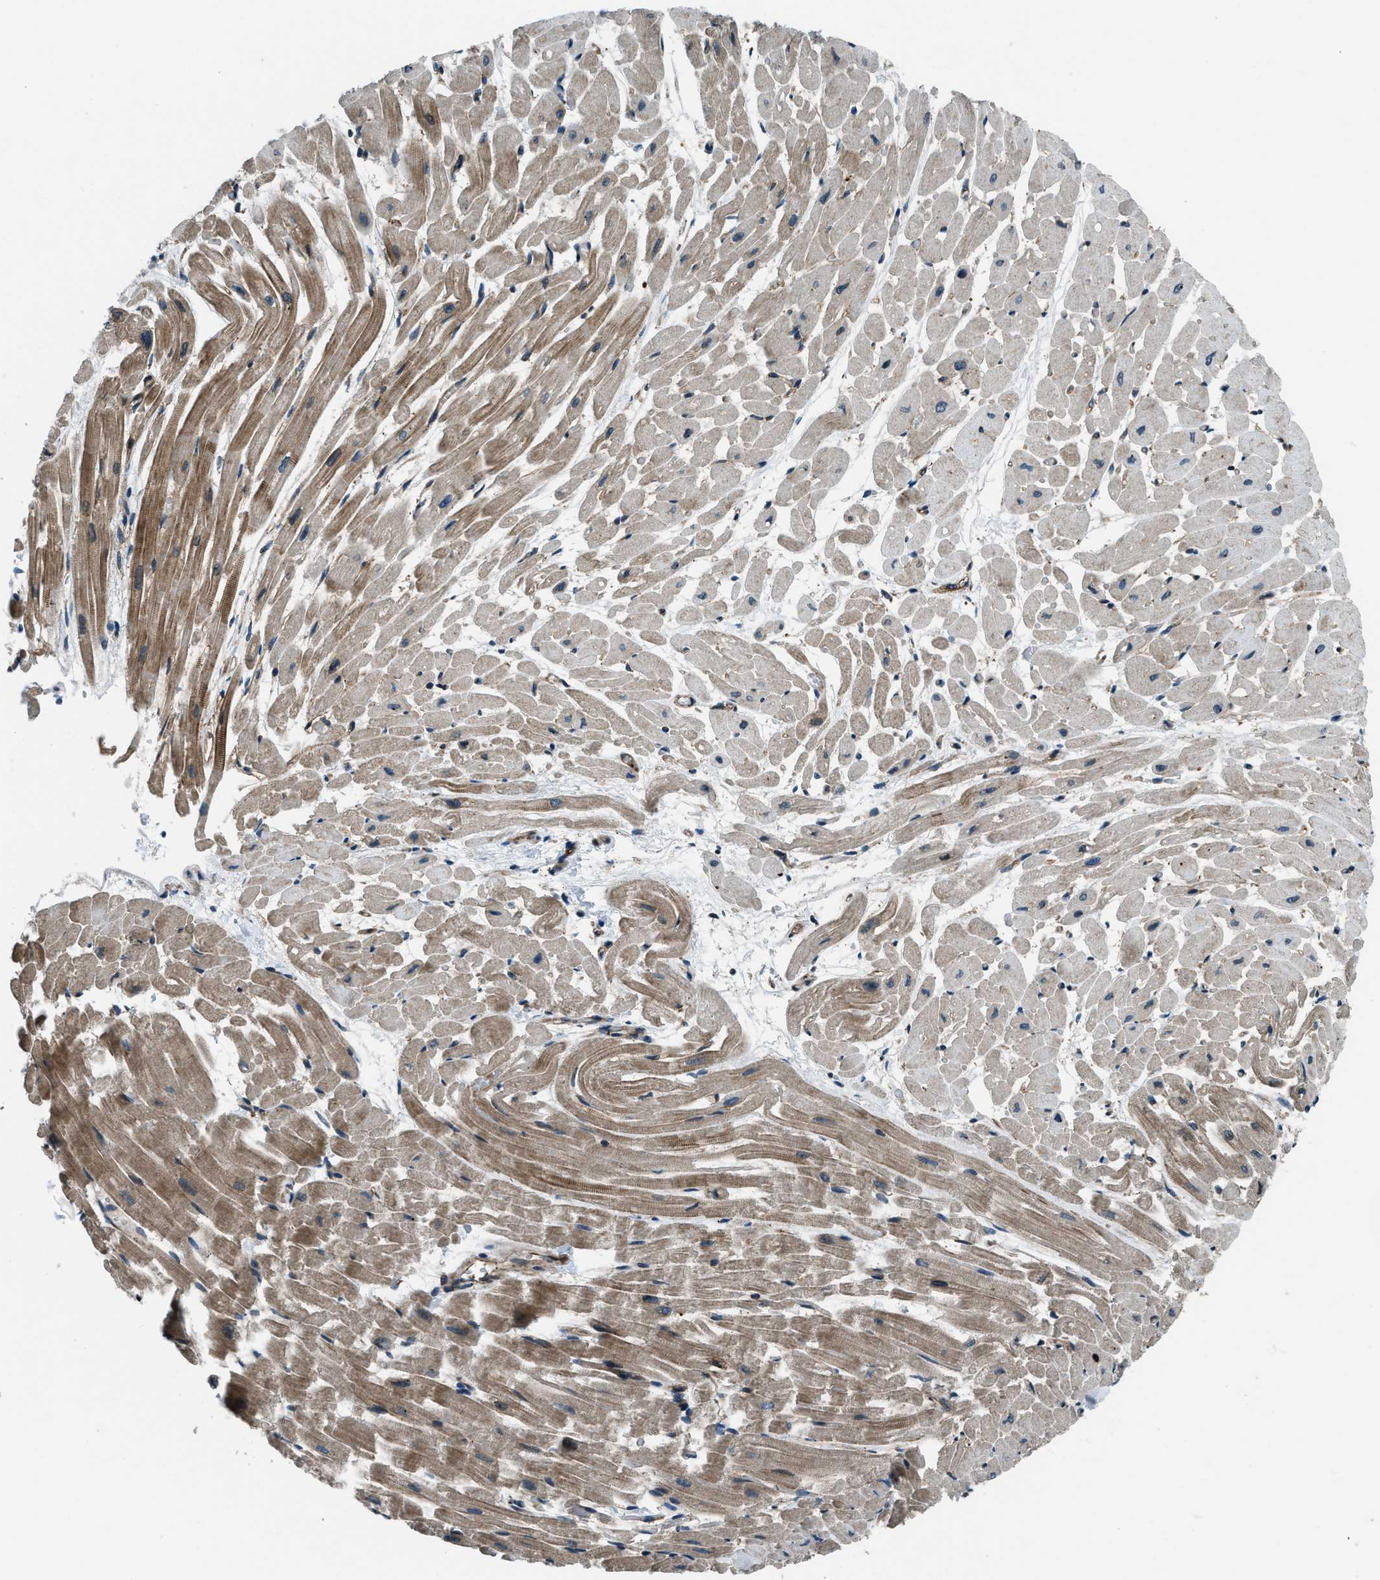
{"staining": {"intensity": "moderate", "quantity": ">75%", "location": "cytoplasmic/membranous"}, "tissue": "heart muscle", "cell_type": "Cardiomyocytes", "image_type": "normal", "snomed": [{"axis": "morphology", "description": "Normal tissue, NOS"}, {"axis": "topography", "description": "Heart"}], "caption": "Moderate cytoplasmic/membranous staining for a protein is seen in about >75% of cardiomyocytes of benign heart muscle using IHC.", "gene": "SNX30", "patient": {"sex": "male", "age": 45}}